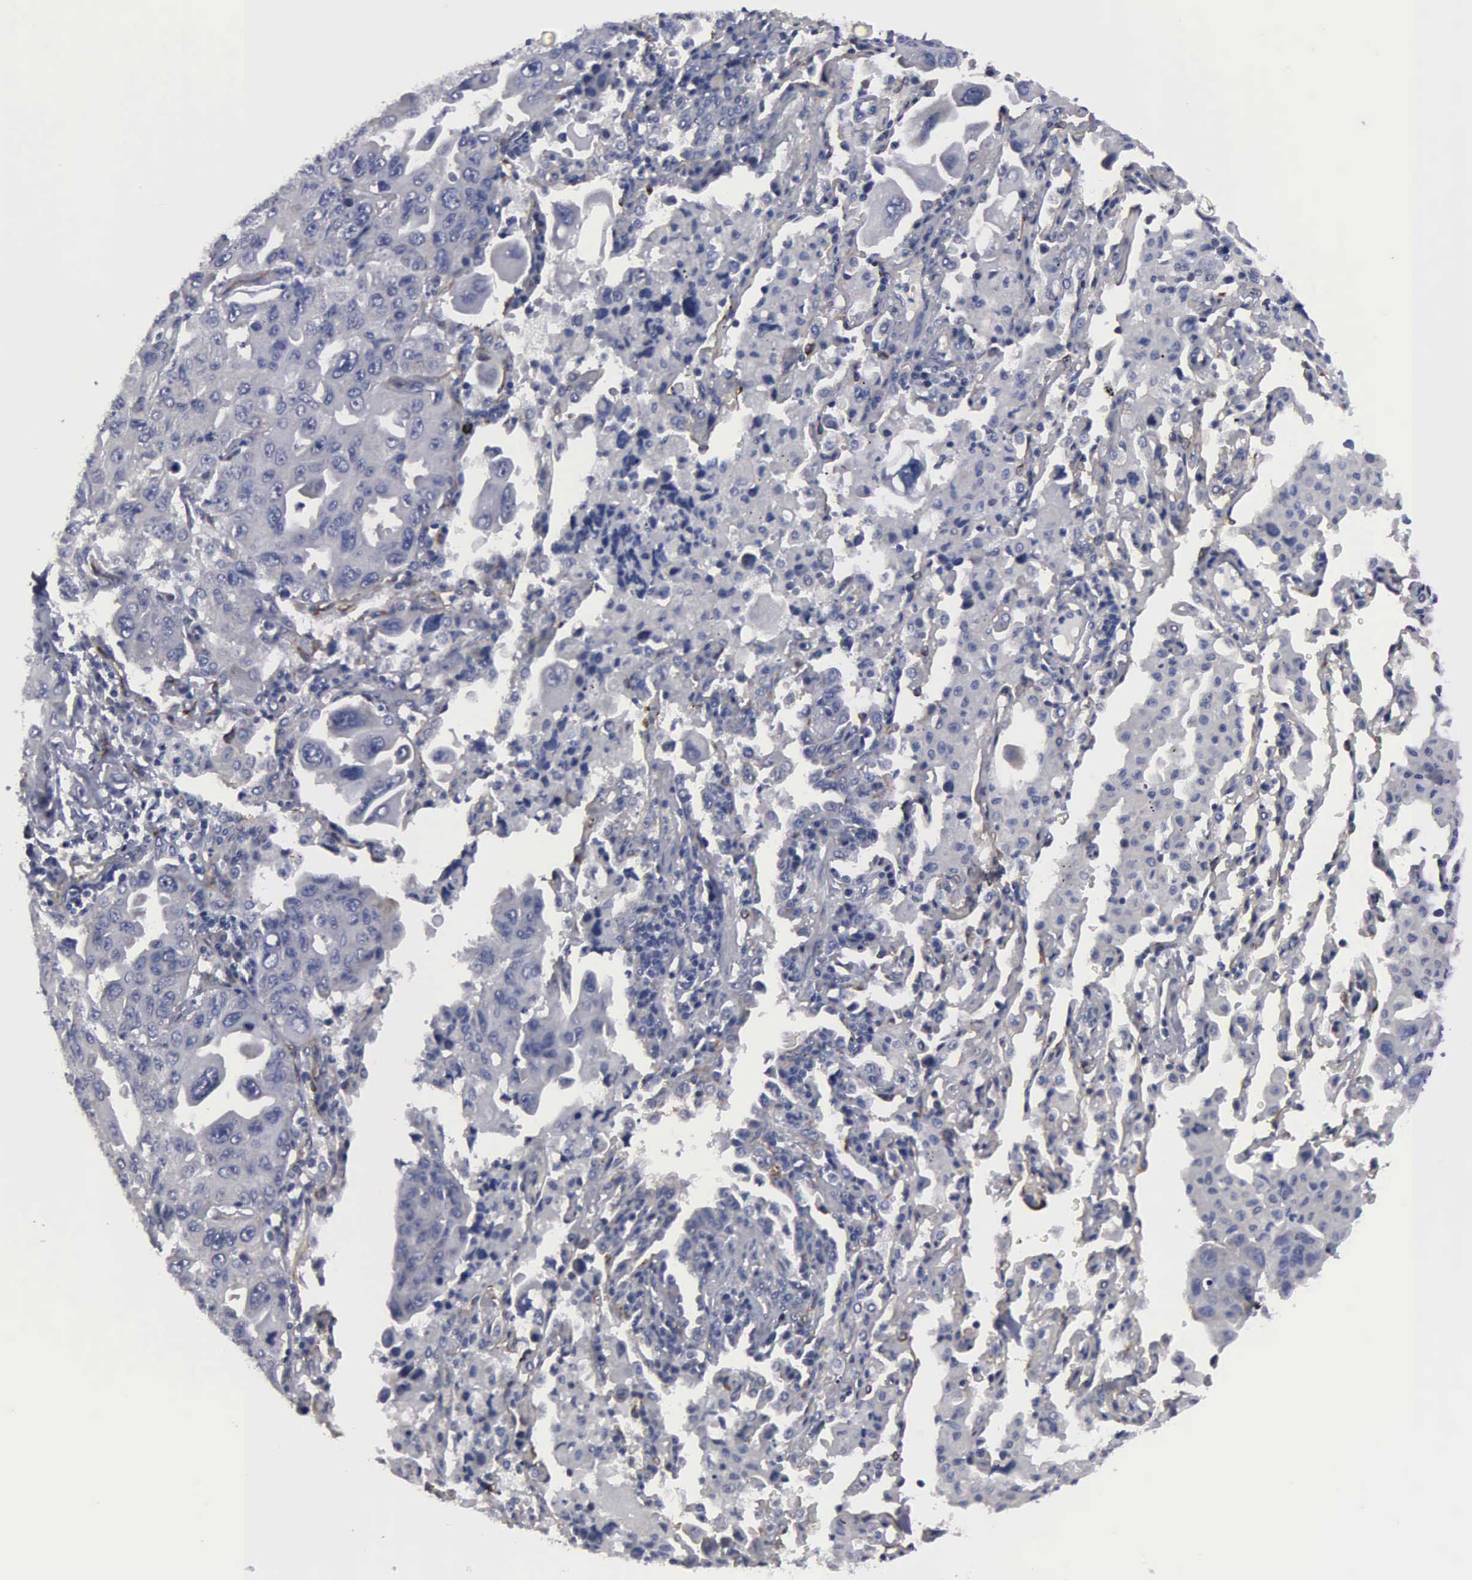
{"staining": {"intensity": "negative", "quantity": "none", "location": "none"}, "tissue": "lung cancer", "cell_type": "Tumor cells", "image_type": "cancer", "snomed": [{"axis": "morphology", "description": "Adenocarcinoma, NOS"}, {"axis": "topography", "description": "Lung"}], "caption": "Immunohistochemical staining of lung cancer shows no significant staining in tumor cells. (DAB immunohistochemistry (IHC) visualized using brightfield microscopy, high magnification).", "gene": "RDX", "patient": {"sex": "male", "age": 64}}